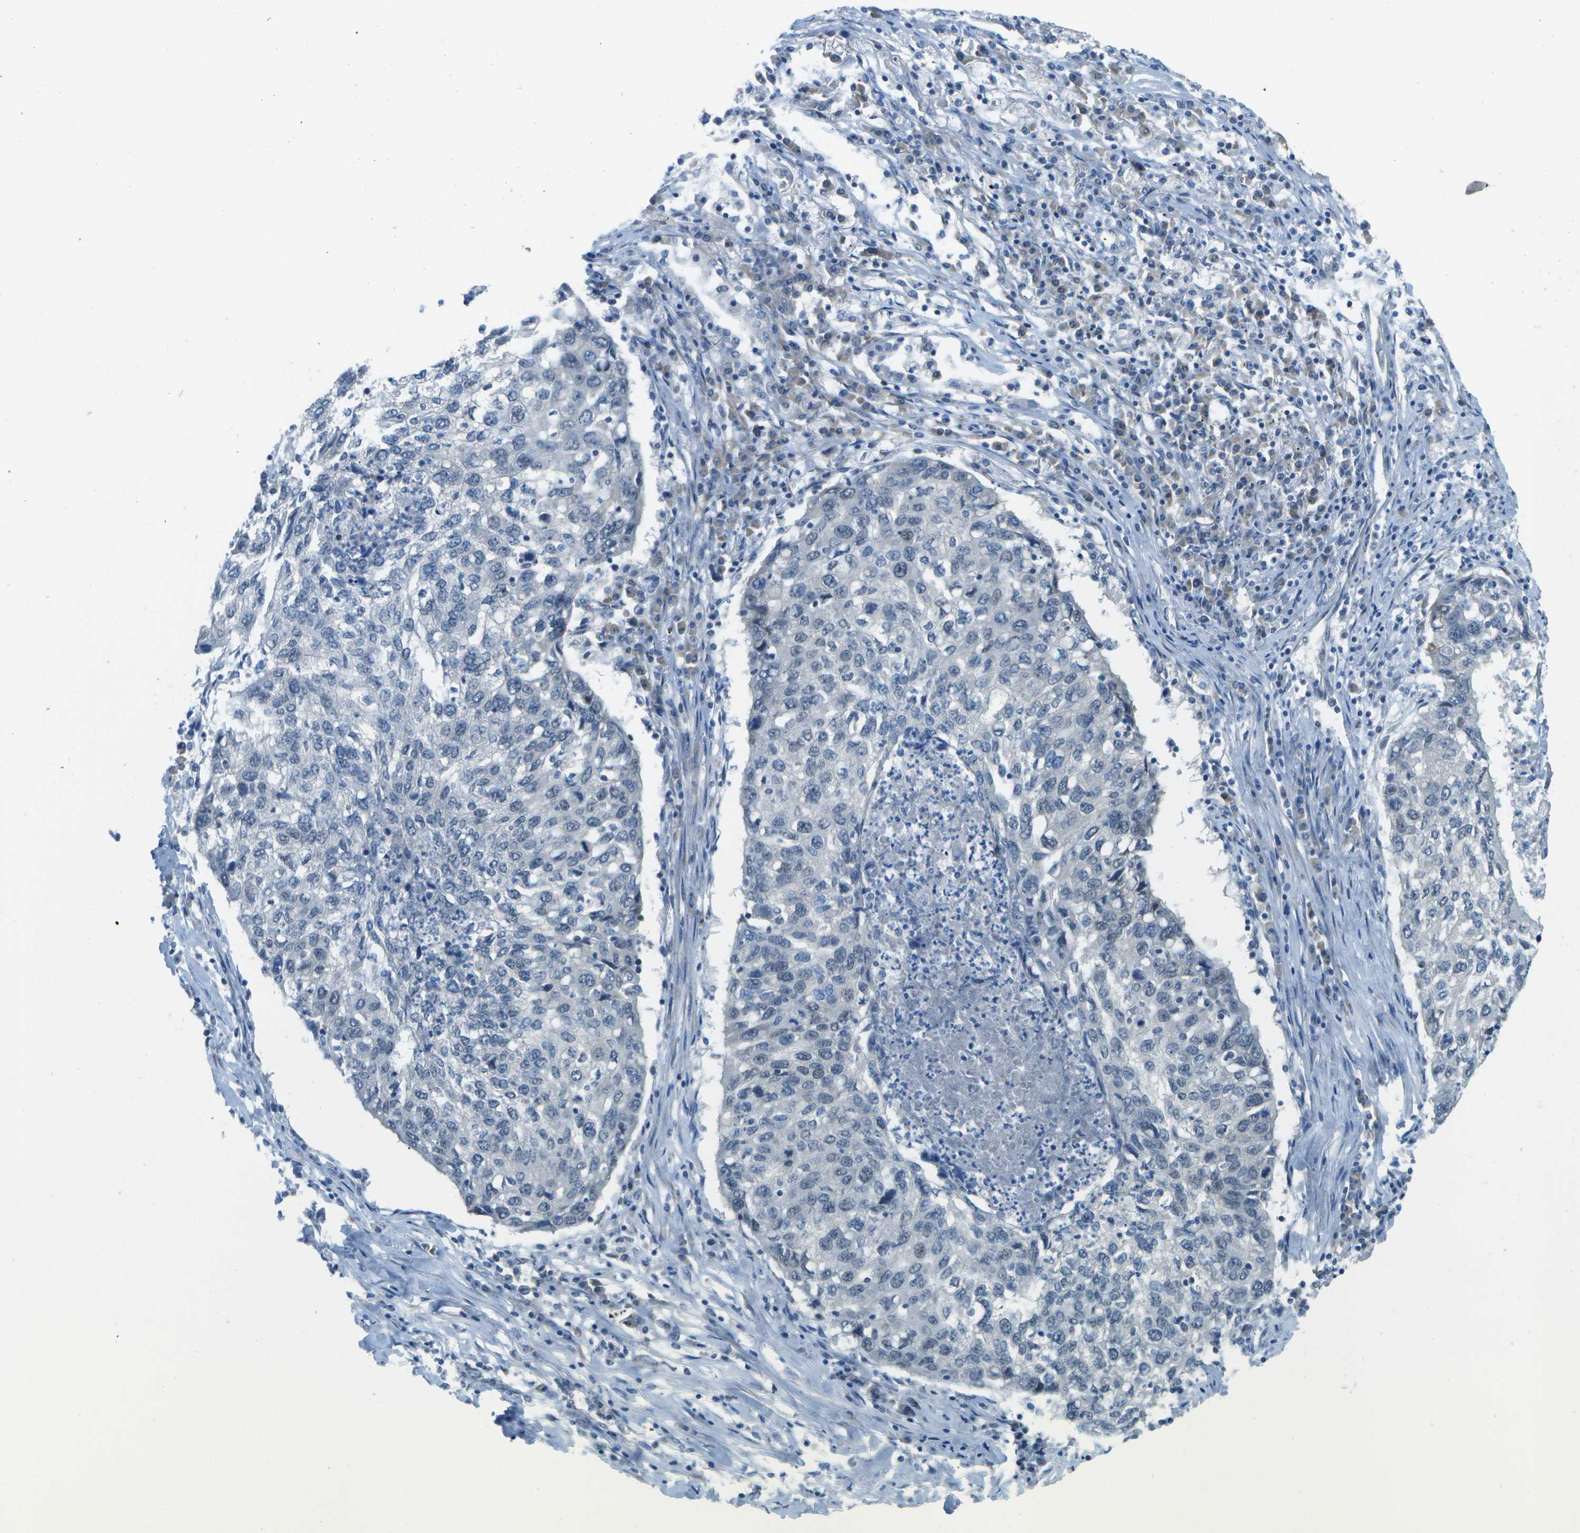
{"staining": {"intensity": "negative", "quantity": "none", "location": "none"}, "tissue": "lung cancer", "cell_type": "Tumor cells", "image_type": "cancer", "snomed": [{"axis": "morphology", "description": "Squamous cell carcinoma, NOS"}, {"axis": "topography", "description": "Lung"}], "caption": "The micrograph exhibits no staining of tumor cells in lung cancer.", "gene": "ARID1B", "patient": {"sex": "female", "age": 63}}